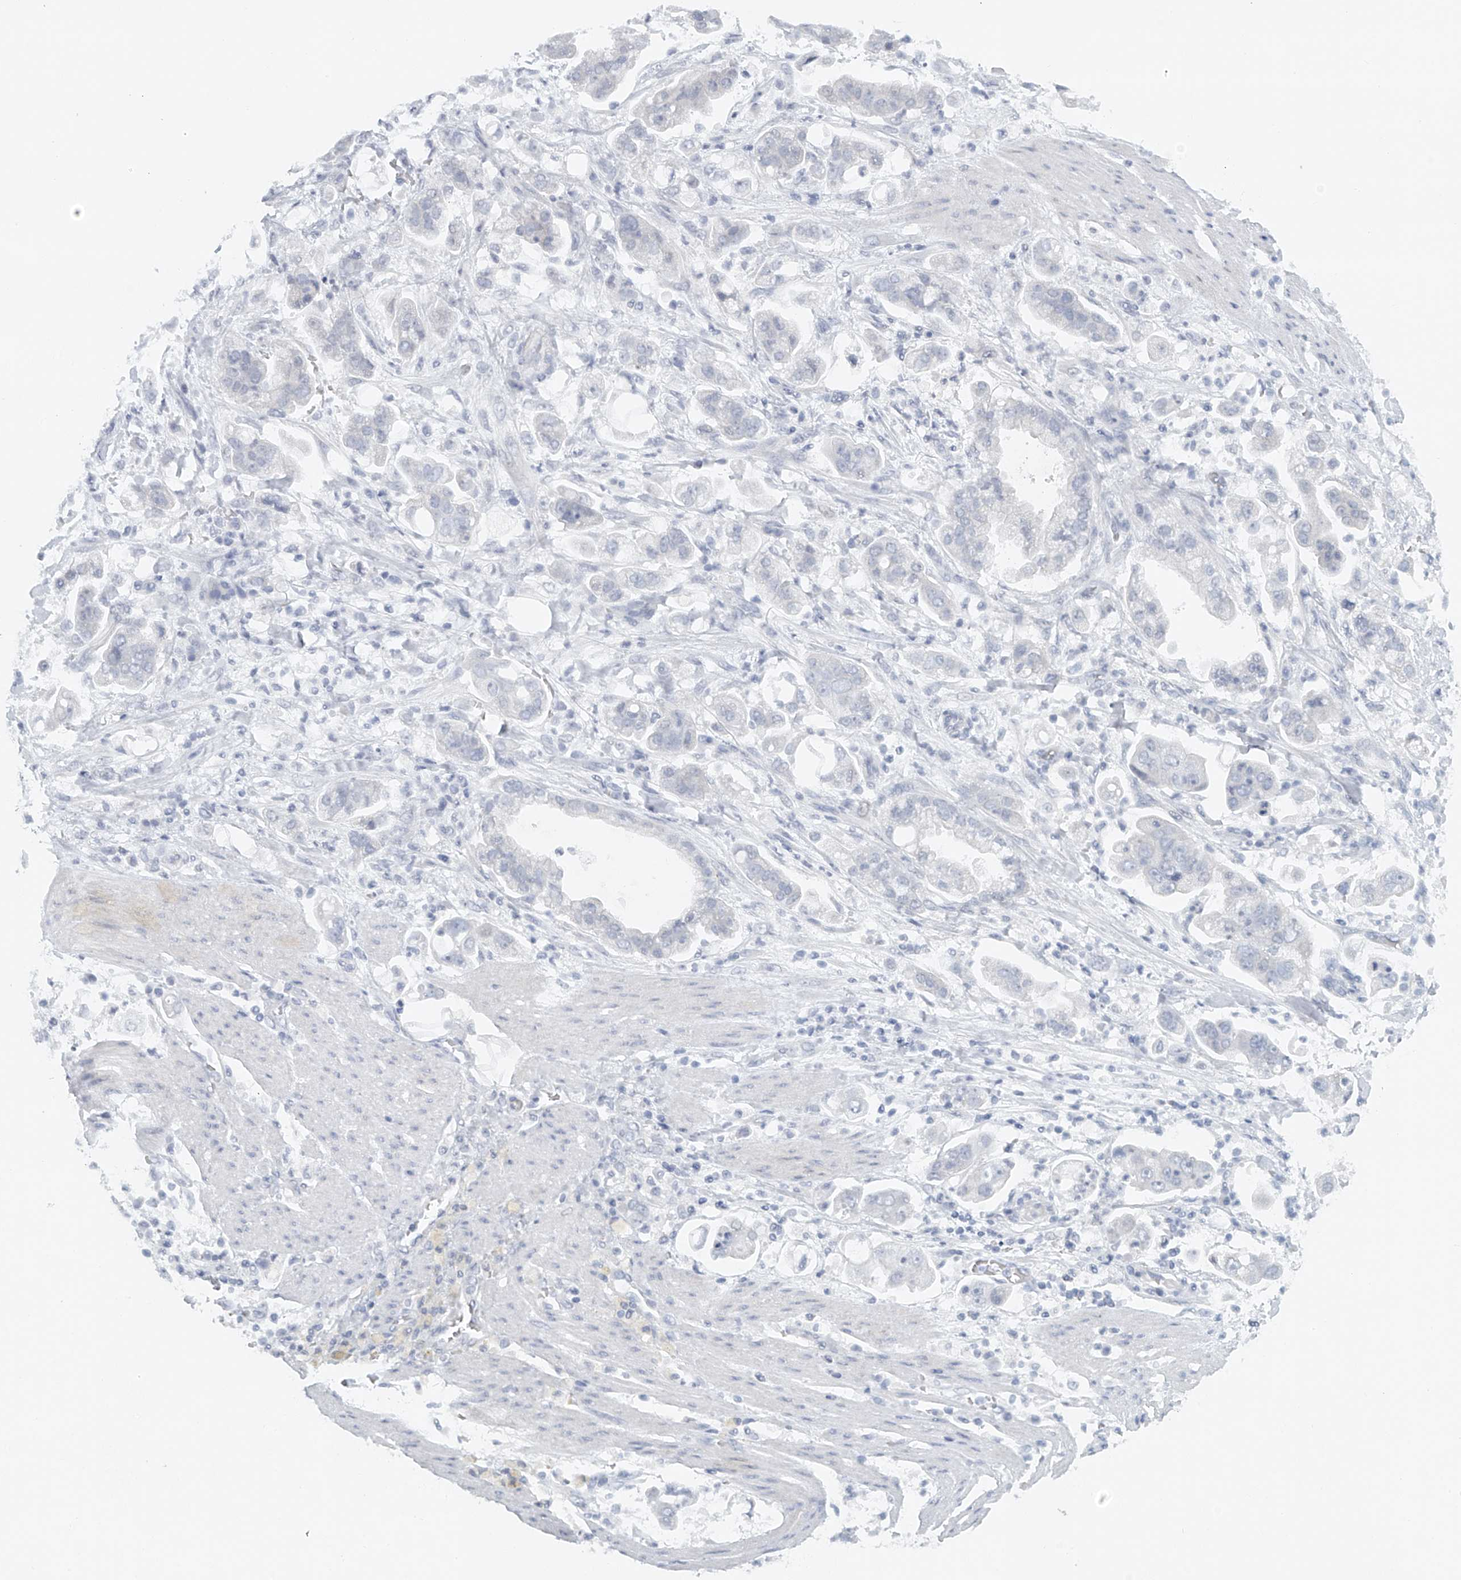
{"staining": {"intensity": "negative", "quantity": "none", "location": "none"}, "tissue": "stomach cancer", "cell_type": "Tumor cells", "image_type": "cancer", "snomed": [{"axis": "morphology", "description": "Adenocarcinoma, NOS"}, {"axis": "topography", "description": "Stomach"}], "caption": "There is no significant expression in tumor cells of stomach cancer (adenocarcinoma).", "gene": "FAT2", "patient": {"sex": "male", "age": 62}}